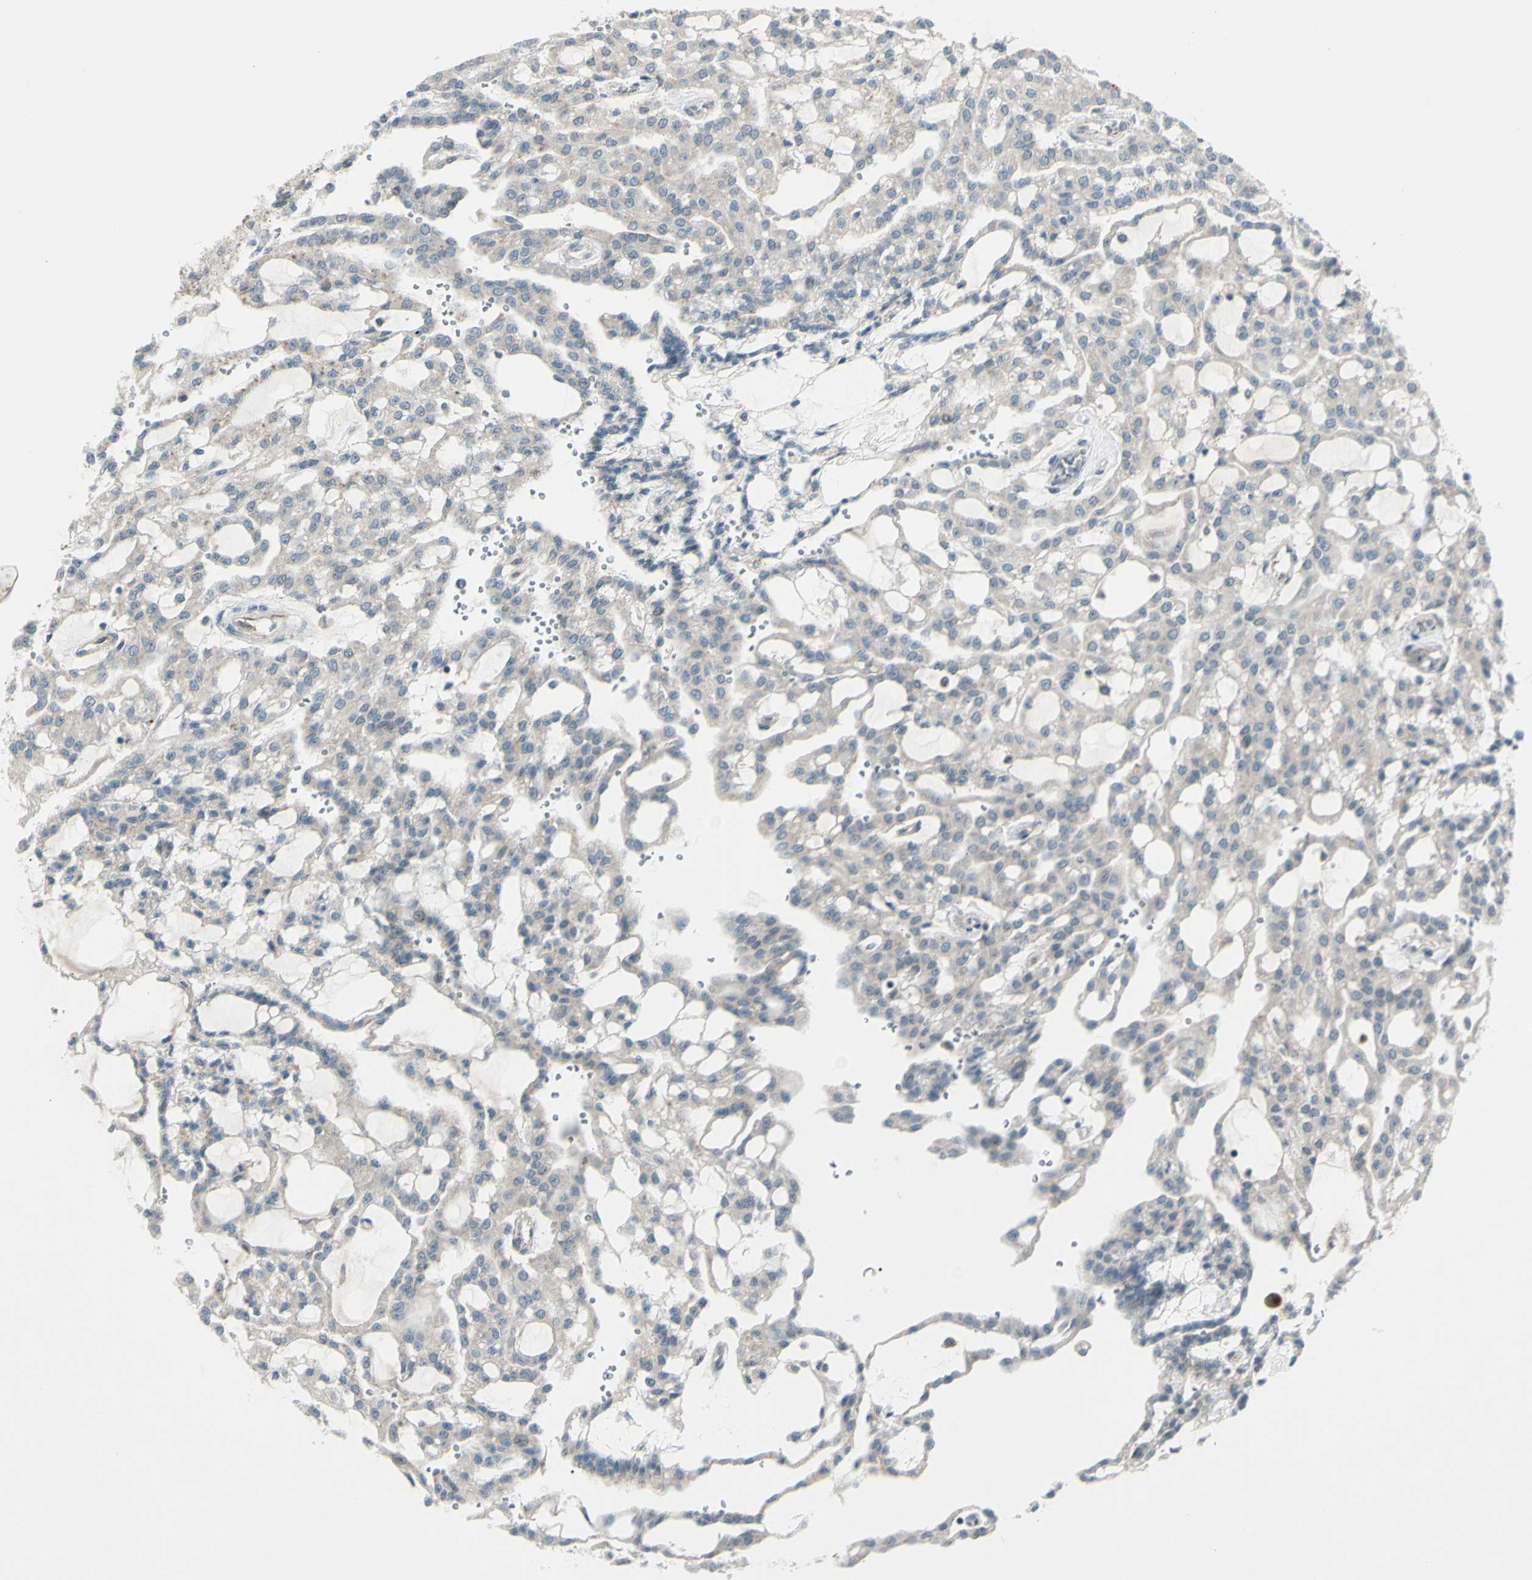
{"staining": {"intensity": "negative", "quantity": "none", "location": "none"}, "tissue": "renal cancer", "cell_type": "Tumor cells", "image_type": "cancer", "snomed": [{"axis": "morphology", "description": "Adenocarcinoma, NOS"}, {"axis": "topography", "description": "Kidney"}], "caption": "DAB immunohistochemical staining of adenocarcinoma (renal) displays no significant staining in tumor cells.", "gene": "FGFR2", "patient": {"sex": "male", "age": 63}}